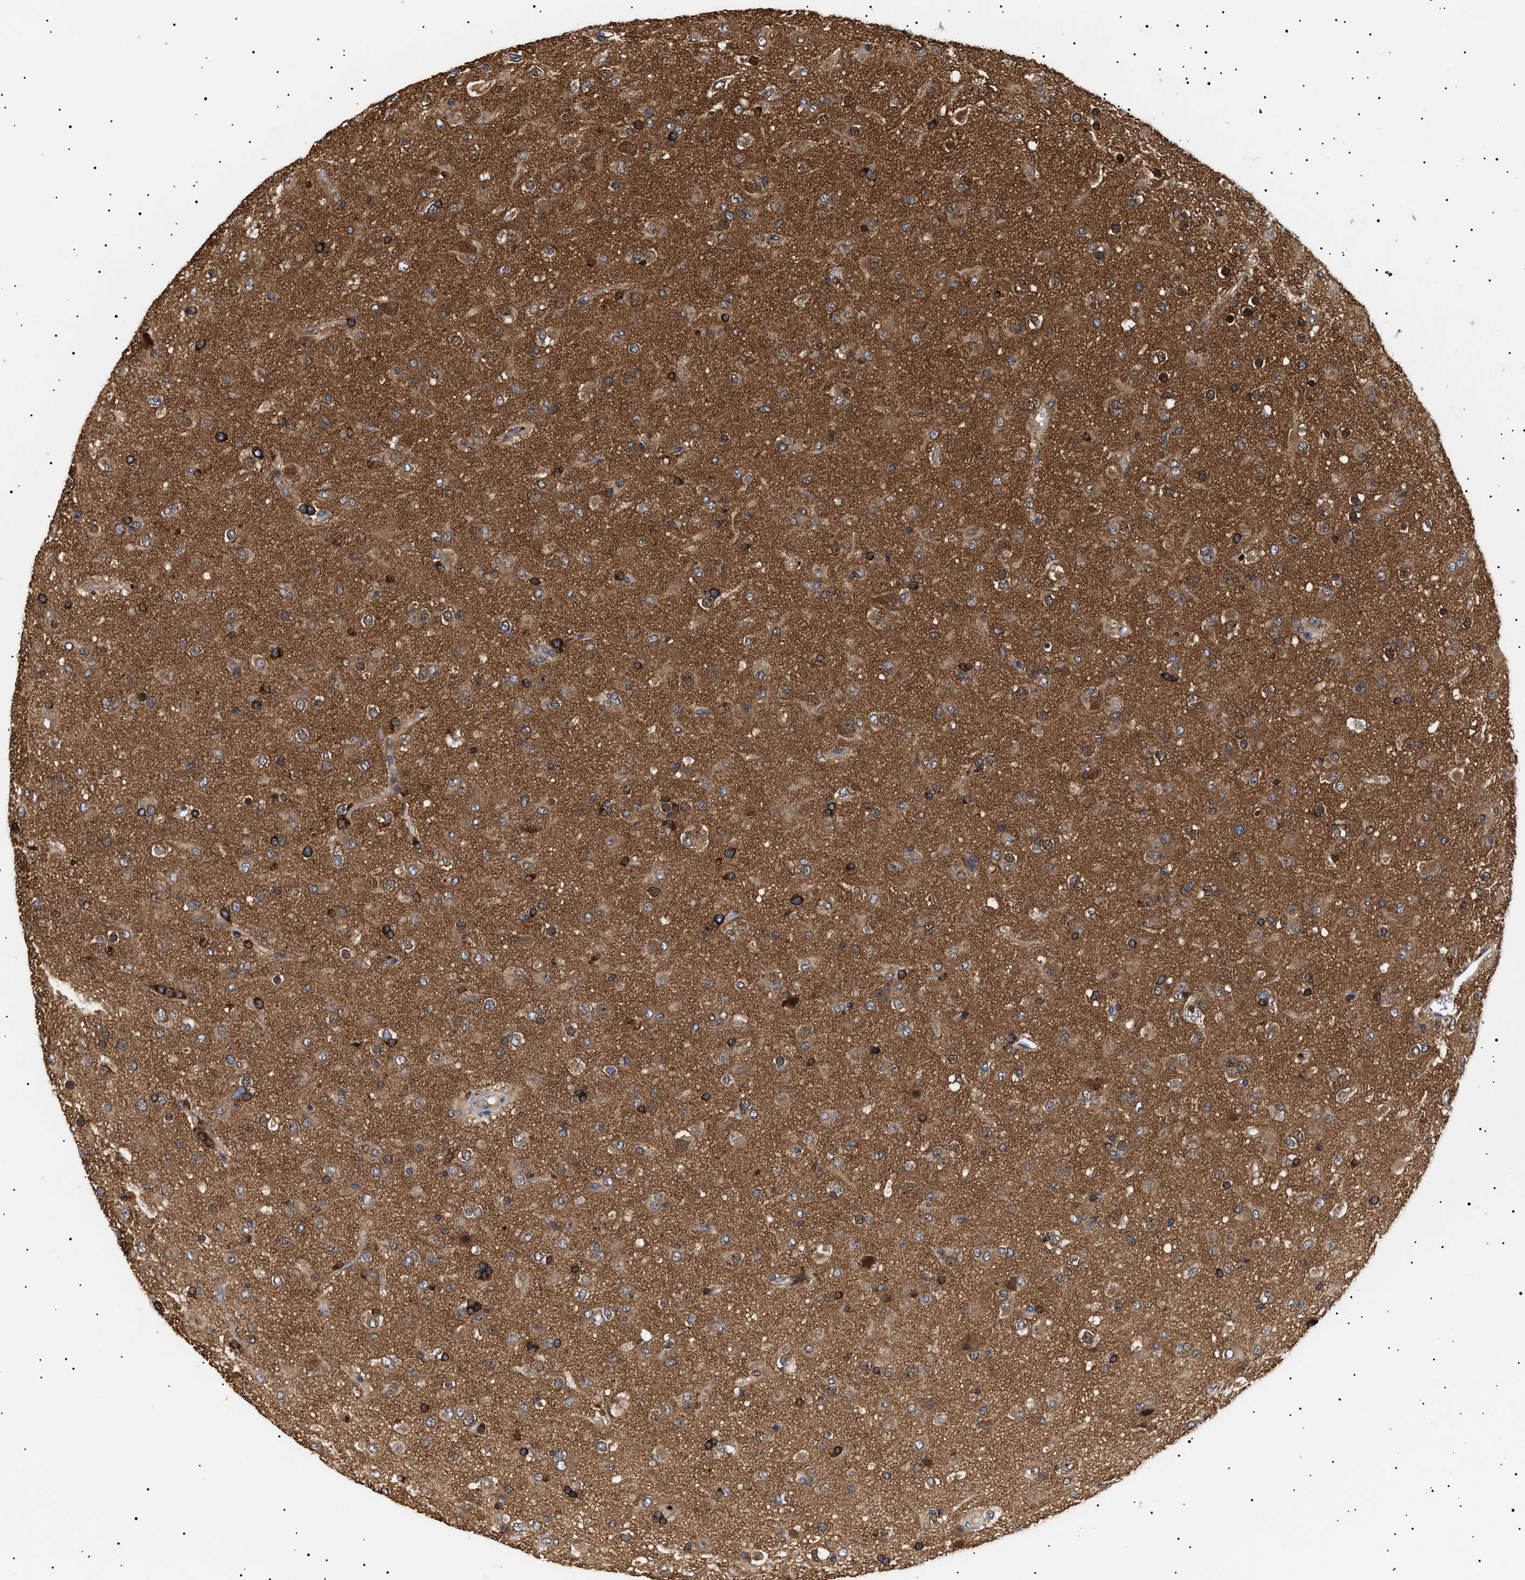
{"staining": {"intensity": "moderate", "quantity": ">75%", "location": "cytoplasmic/membranous"}, "tissue": "glioma", "cell_type": "Tumor cells", "image_type": "cancer", "snomed": [{"axis": "morphology", "description": "Glioma, malignant, Low grade"}, {"axis": "topography", "description": "Brain"}], "caption": "Brown immunohistochemical staining in malignant glioma (low-grade) demonstrates moderate cytoplasmic/membranous expression in about >75% of tumor cells. (DAB (3,3'-diaminobenzidine) IHC with brightfield microscopy, high magnification).", "gene": "KRBA1", "patient": {"sex": "male", "age": 65}}